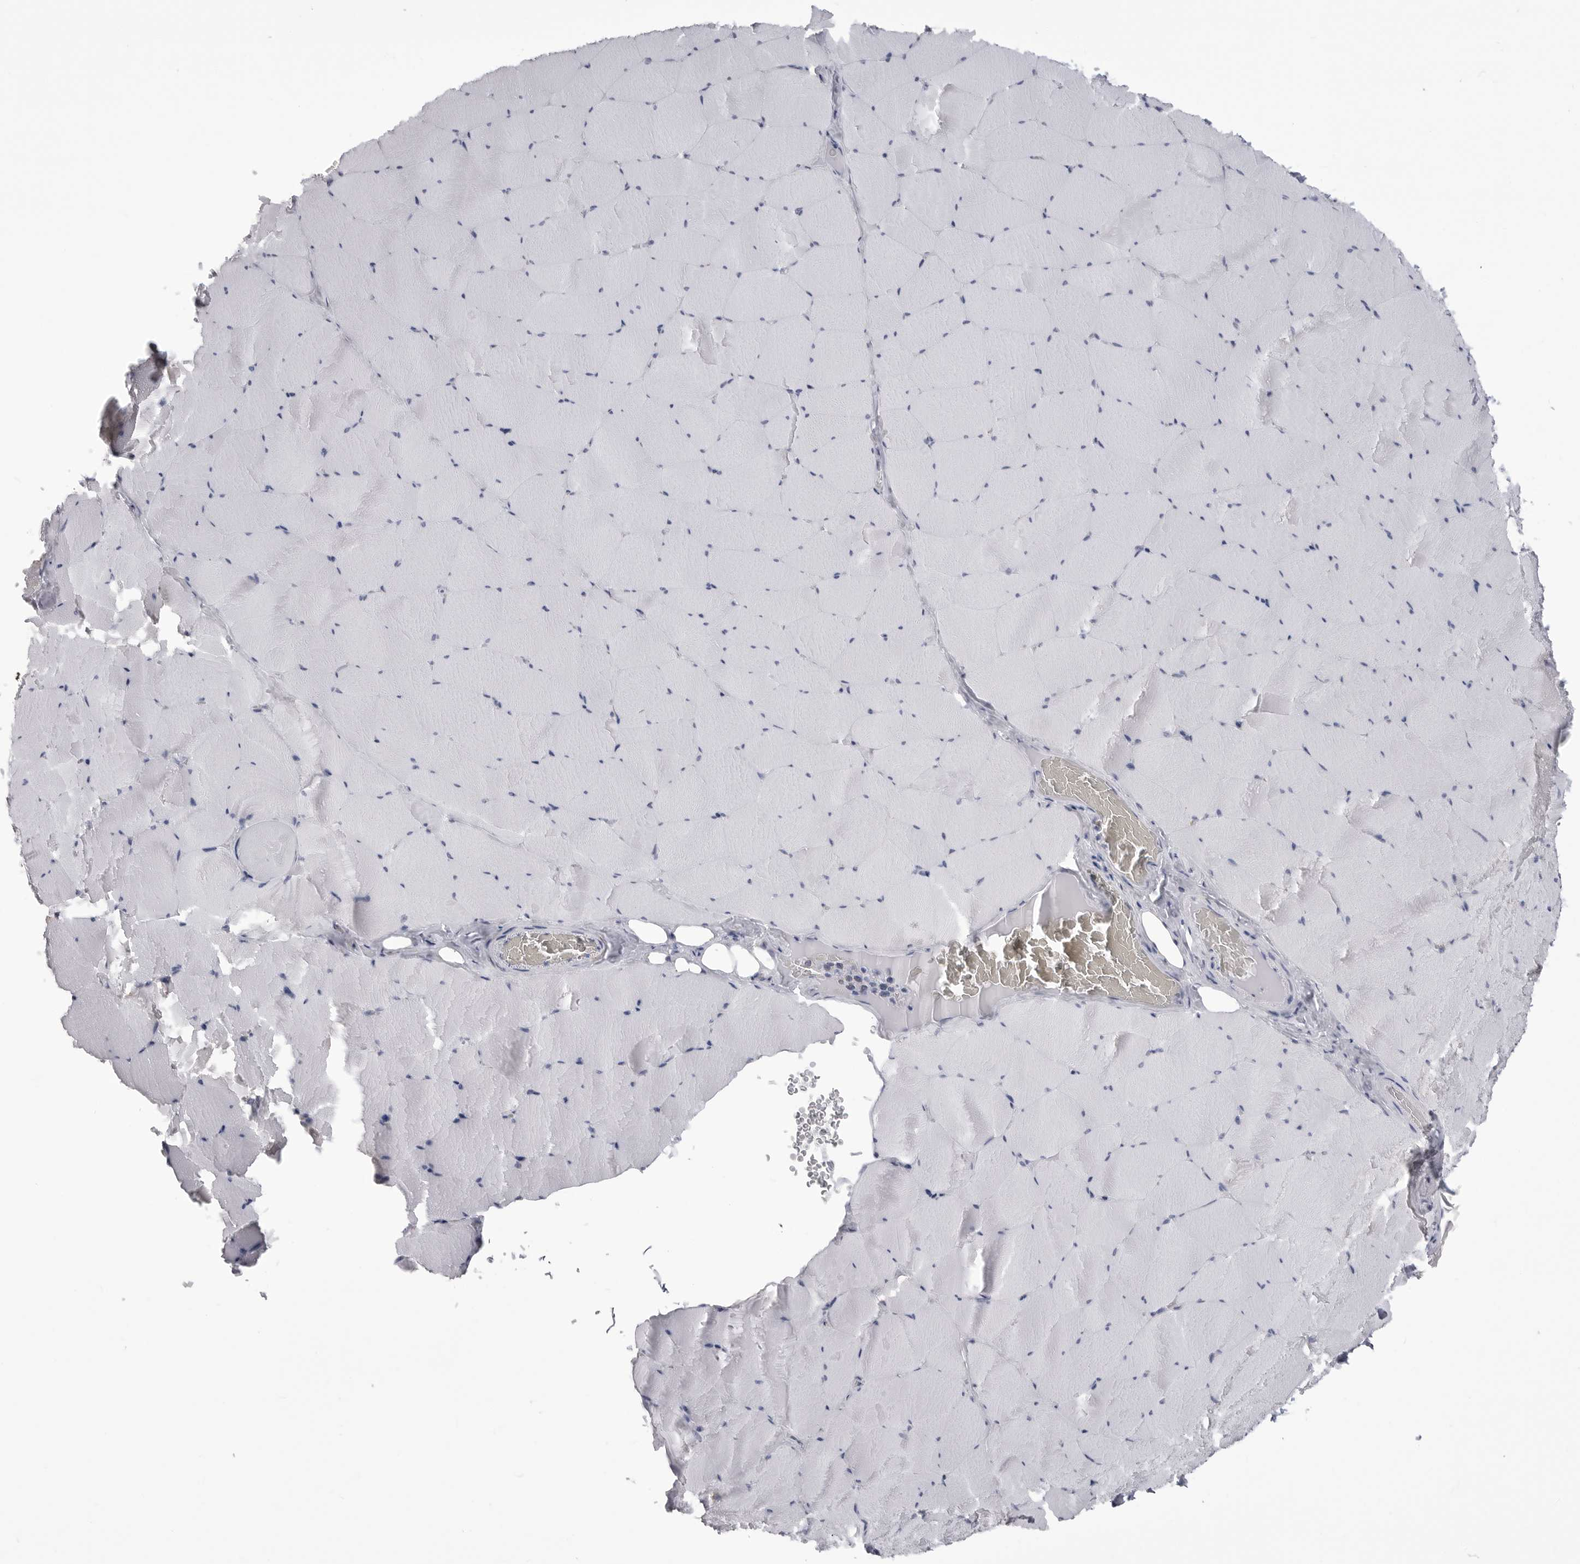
{"staining": {"intensity": "negative", "quantity": "none", "location": "none"}, "tissue": "skeletal muscle", "cell_type": "Myocytes", "image_type": "normal", "snomed": [{"axis": "morphology", "description": "Normal tissue, NOS"}, {"axis": "topography", "description": "Skeletal muscle"}], "caption": "A histopathology image of human skeletal muscle is negative for staining in myocytes. (DAB (3,3'-diaminobenzidine) IHC visualized using brightfield microscopy, high magnification).", "gene": "FH", "patient": {"sex": "male", "age": 62}}